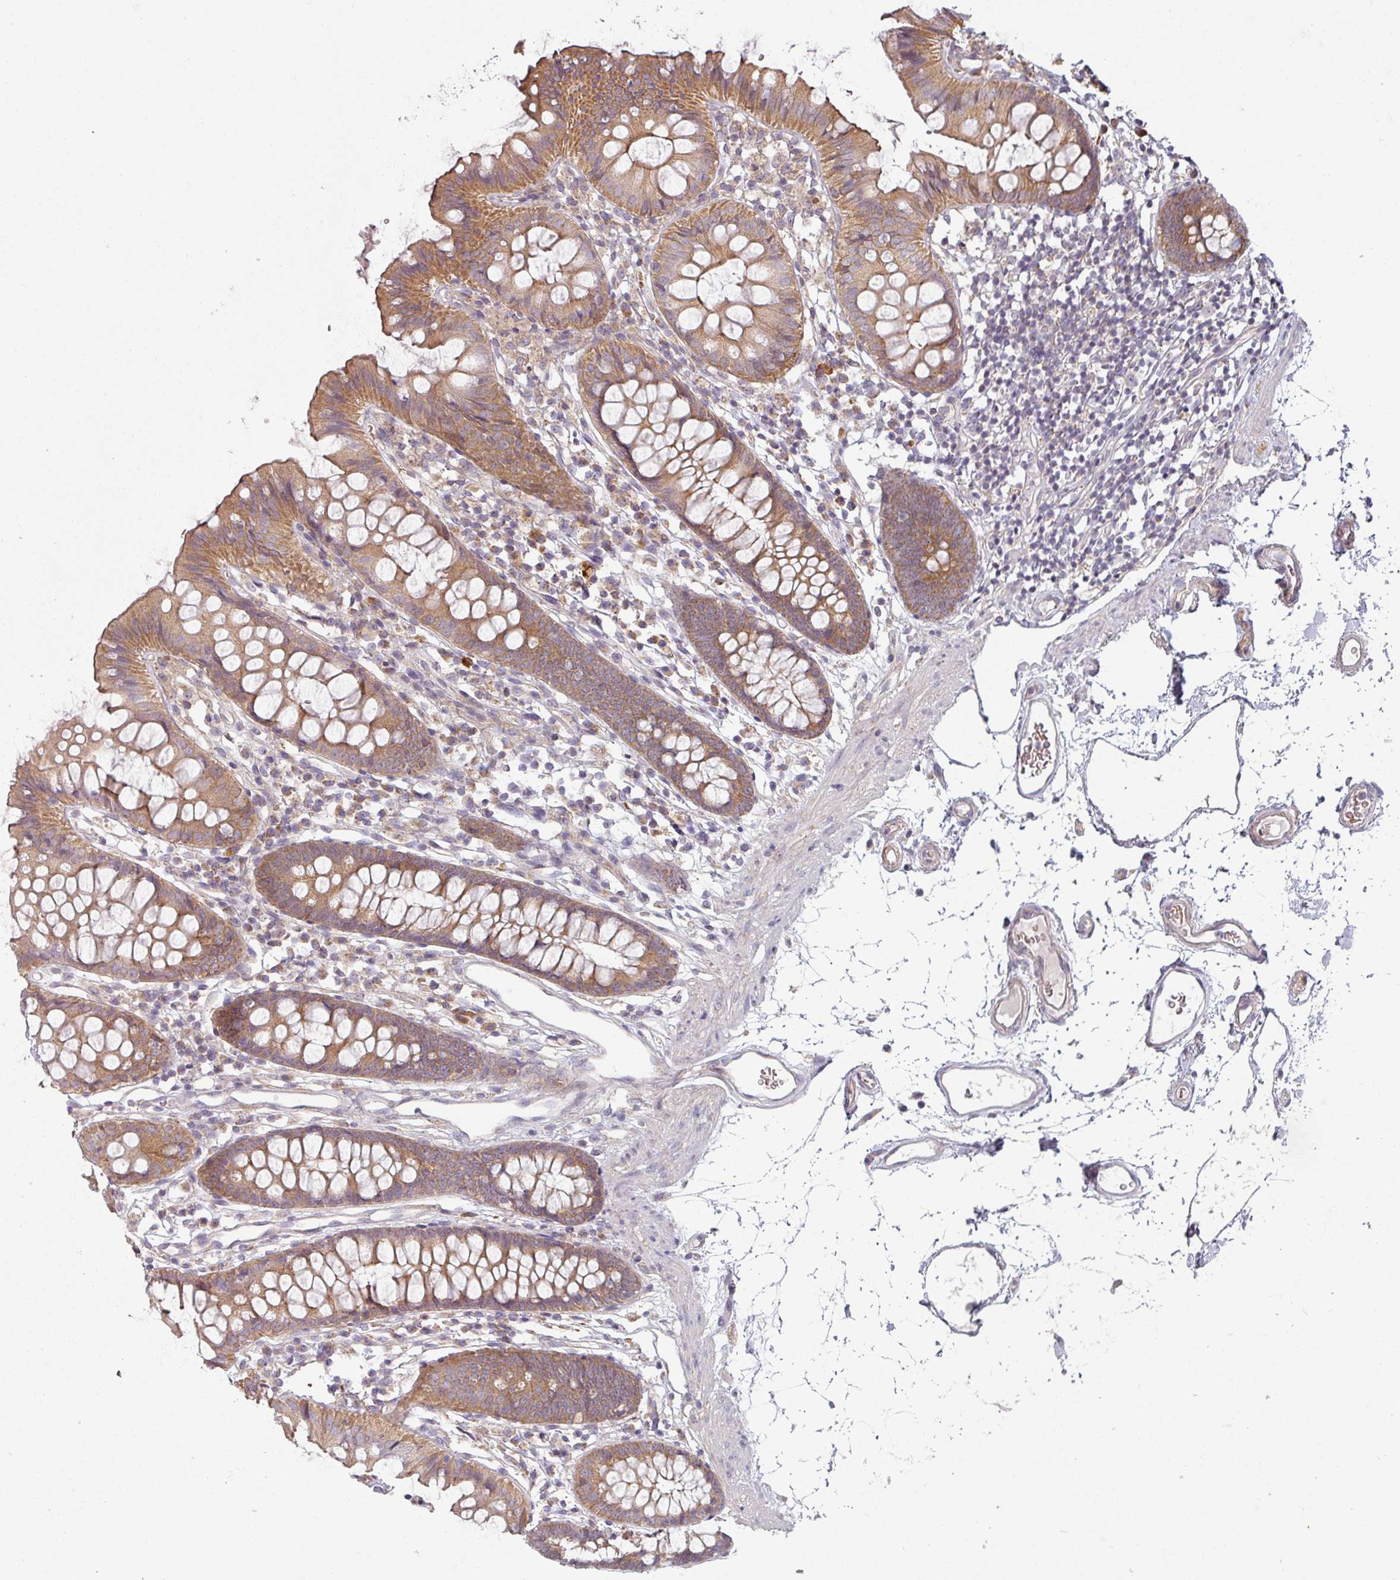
{"staining": {"intensity": "weak", "quantity": ">75%", "location": "cytoplasmic/membranous"}, "tissue": "colon", "cell_type": "Endothelial cells", "image_type": "normal", "snomed": [{"axis": "morphology", "description": "Normal tissue, NOS"}, {"axis": "topography", "description": "Colon"}], "caption": "Unremarkable colon shows weak cytoplasmic/membranous positivity in approximately >75% of endothelial cells, visualized by immunohistochemistry. (DAB (3,3'-diaminobenzidine) IHC, brown staining for protein, blue staining for nuclei).", "gene": "PLEKHJ1", "patient": {"sex": "female", "age": 84}}